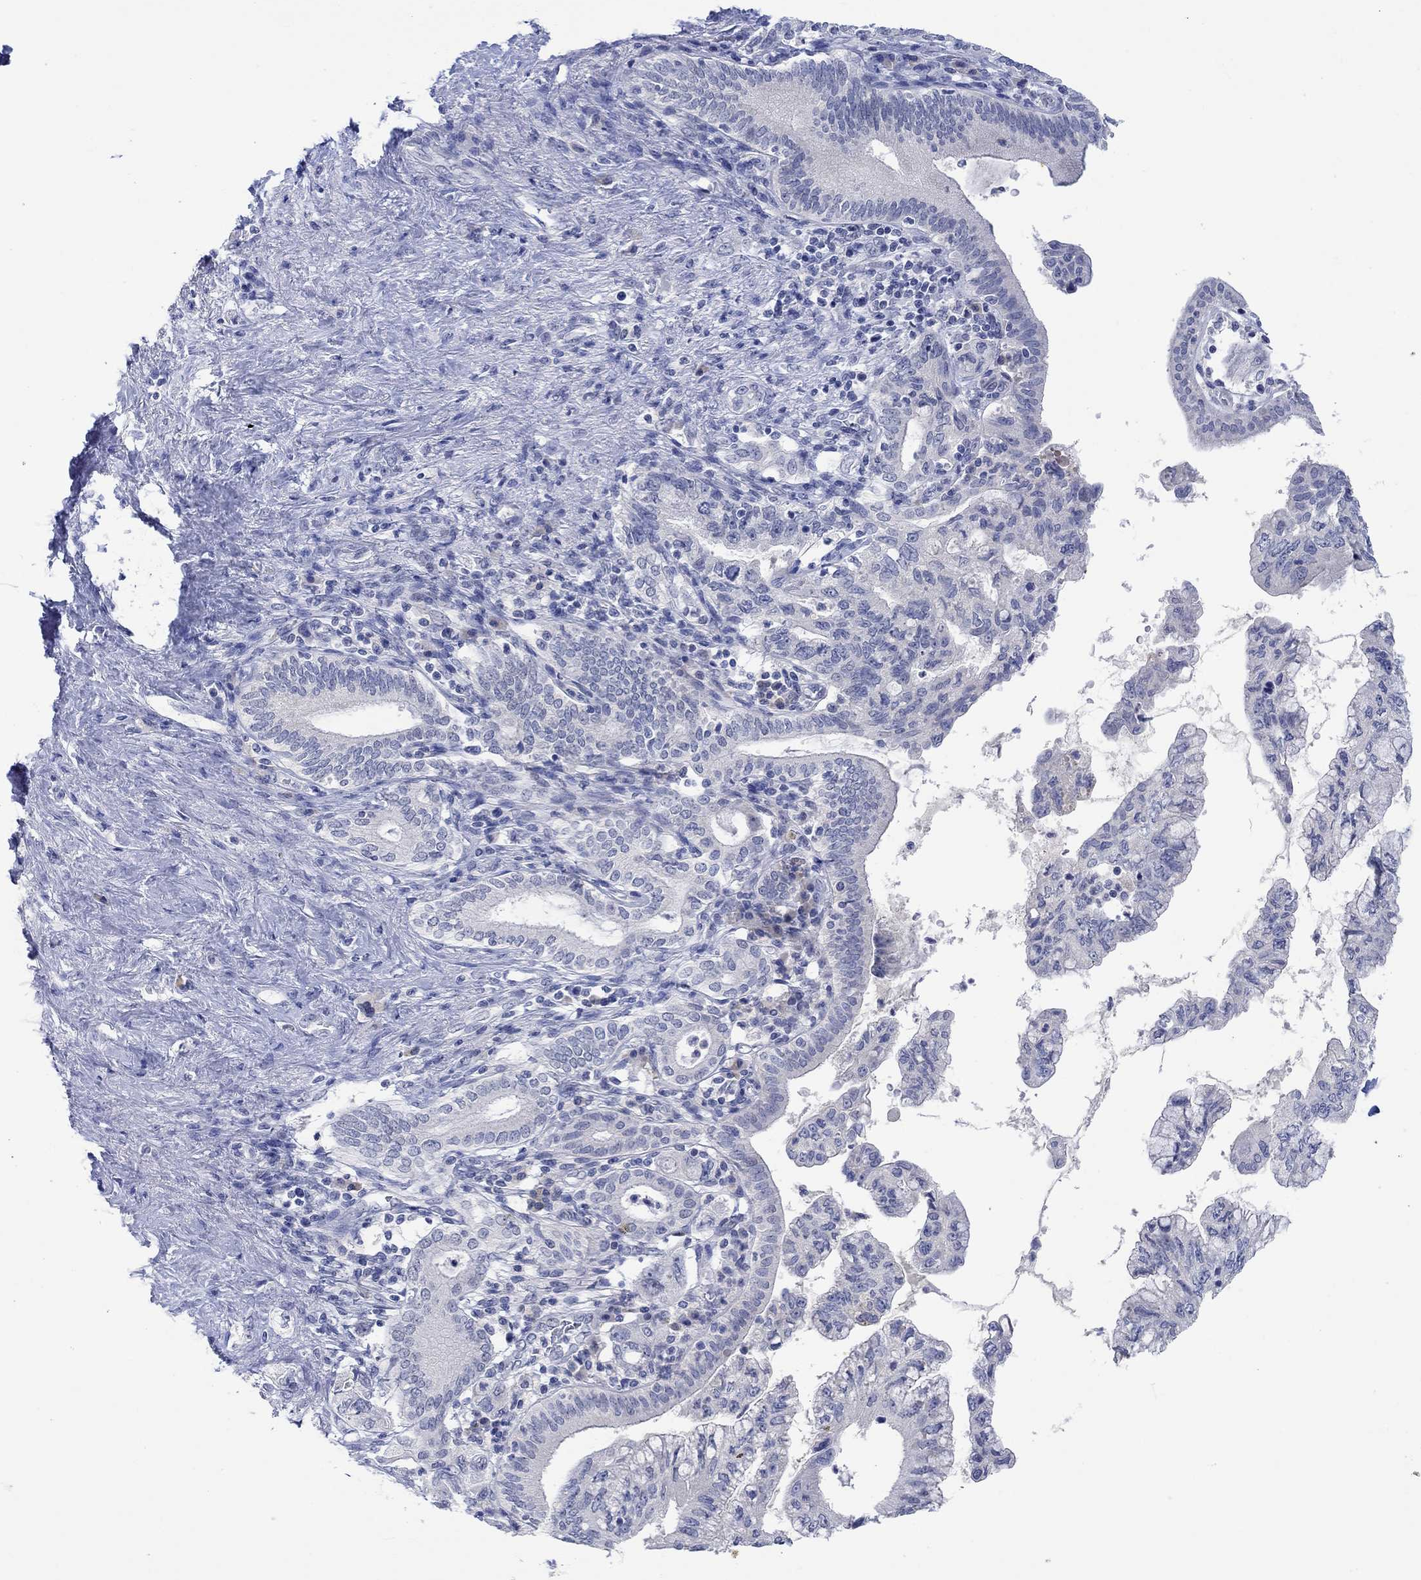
{"staining": {"intensity": "negative", "quantity": "none", "location": "none"}, "tissue": "pancreatic cancer", "cell_type": "Tumor cells", "image_type": "cancer", "snomed": [{"axis": "morphology", "description": "Adenocarcinoma, NOS"}, {"axis": "topography", "description": "Pancreas"}], "caption": "DAB (3,3'-diaminobenzidine) immunohistochemical staining of pancreatic adenocarcinoma reveals no significant expression in tumor cells.", "gene": "DLK1", "patient": {"sex": "female", "age": 73}}